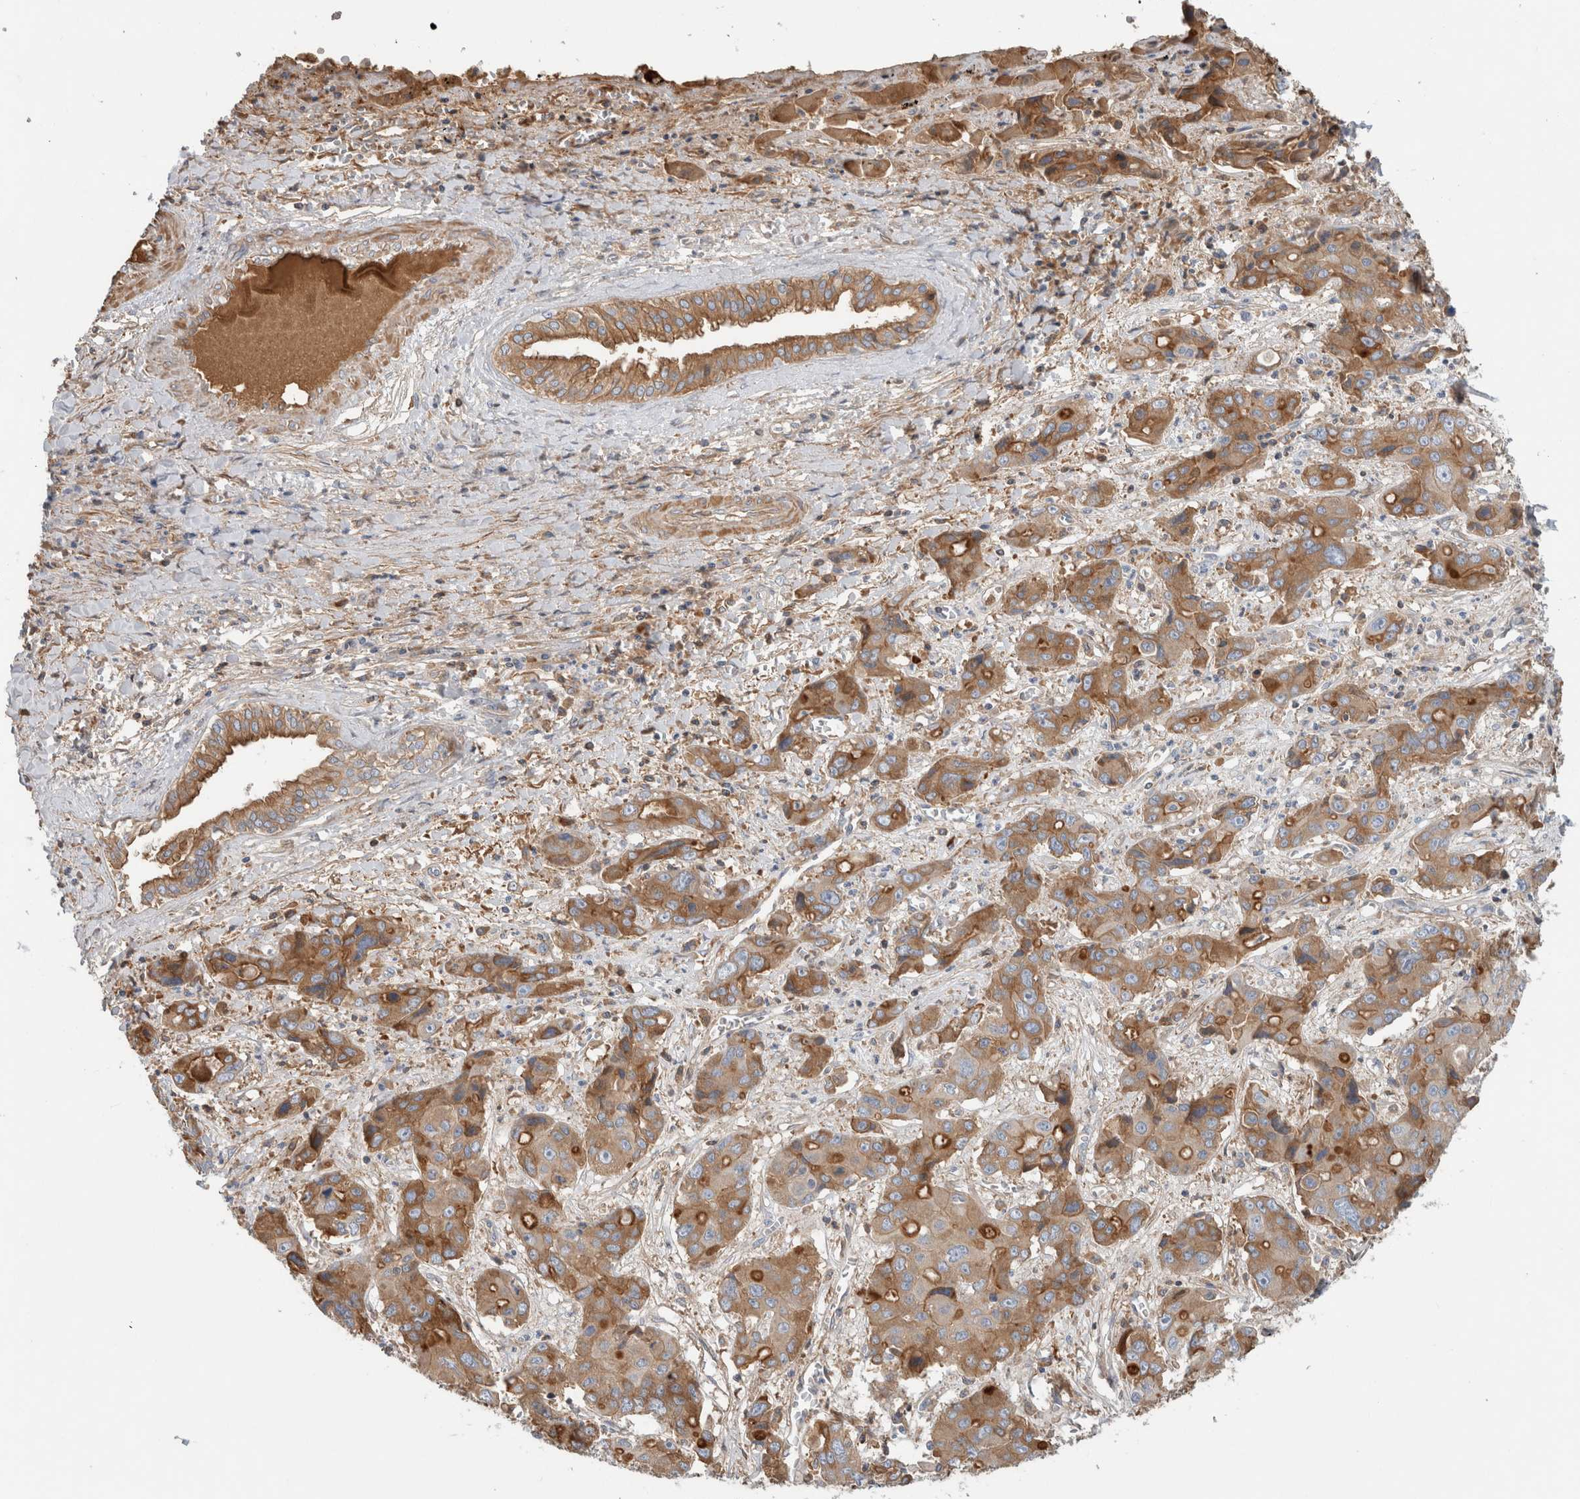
{"staining": {"intensity": "moderate", "quantity": ">75%", "location": "cytoplasmic/membranous"}, "tissue": "liver cancer", "cell_type": "Tumor cells", "image_type": "cancer", "snomed": [{"axis": "morphology", "description": "Cholangiocarcinoma"}, {"axis": "topography", "description": "Liver"}], "caption": "This is a micrograph of immunohistochemistry staining of liver cancer, which shows moderate positivity in the cytoplasmic/membranous of tumor cells.", "gene": "CFI", "patient": {"sex": "male", "age": 67}}